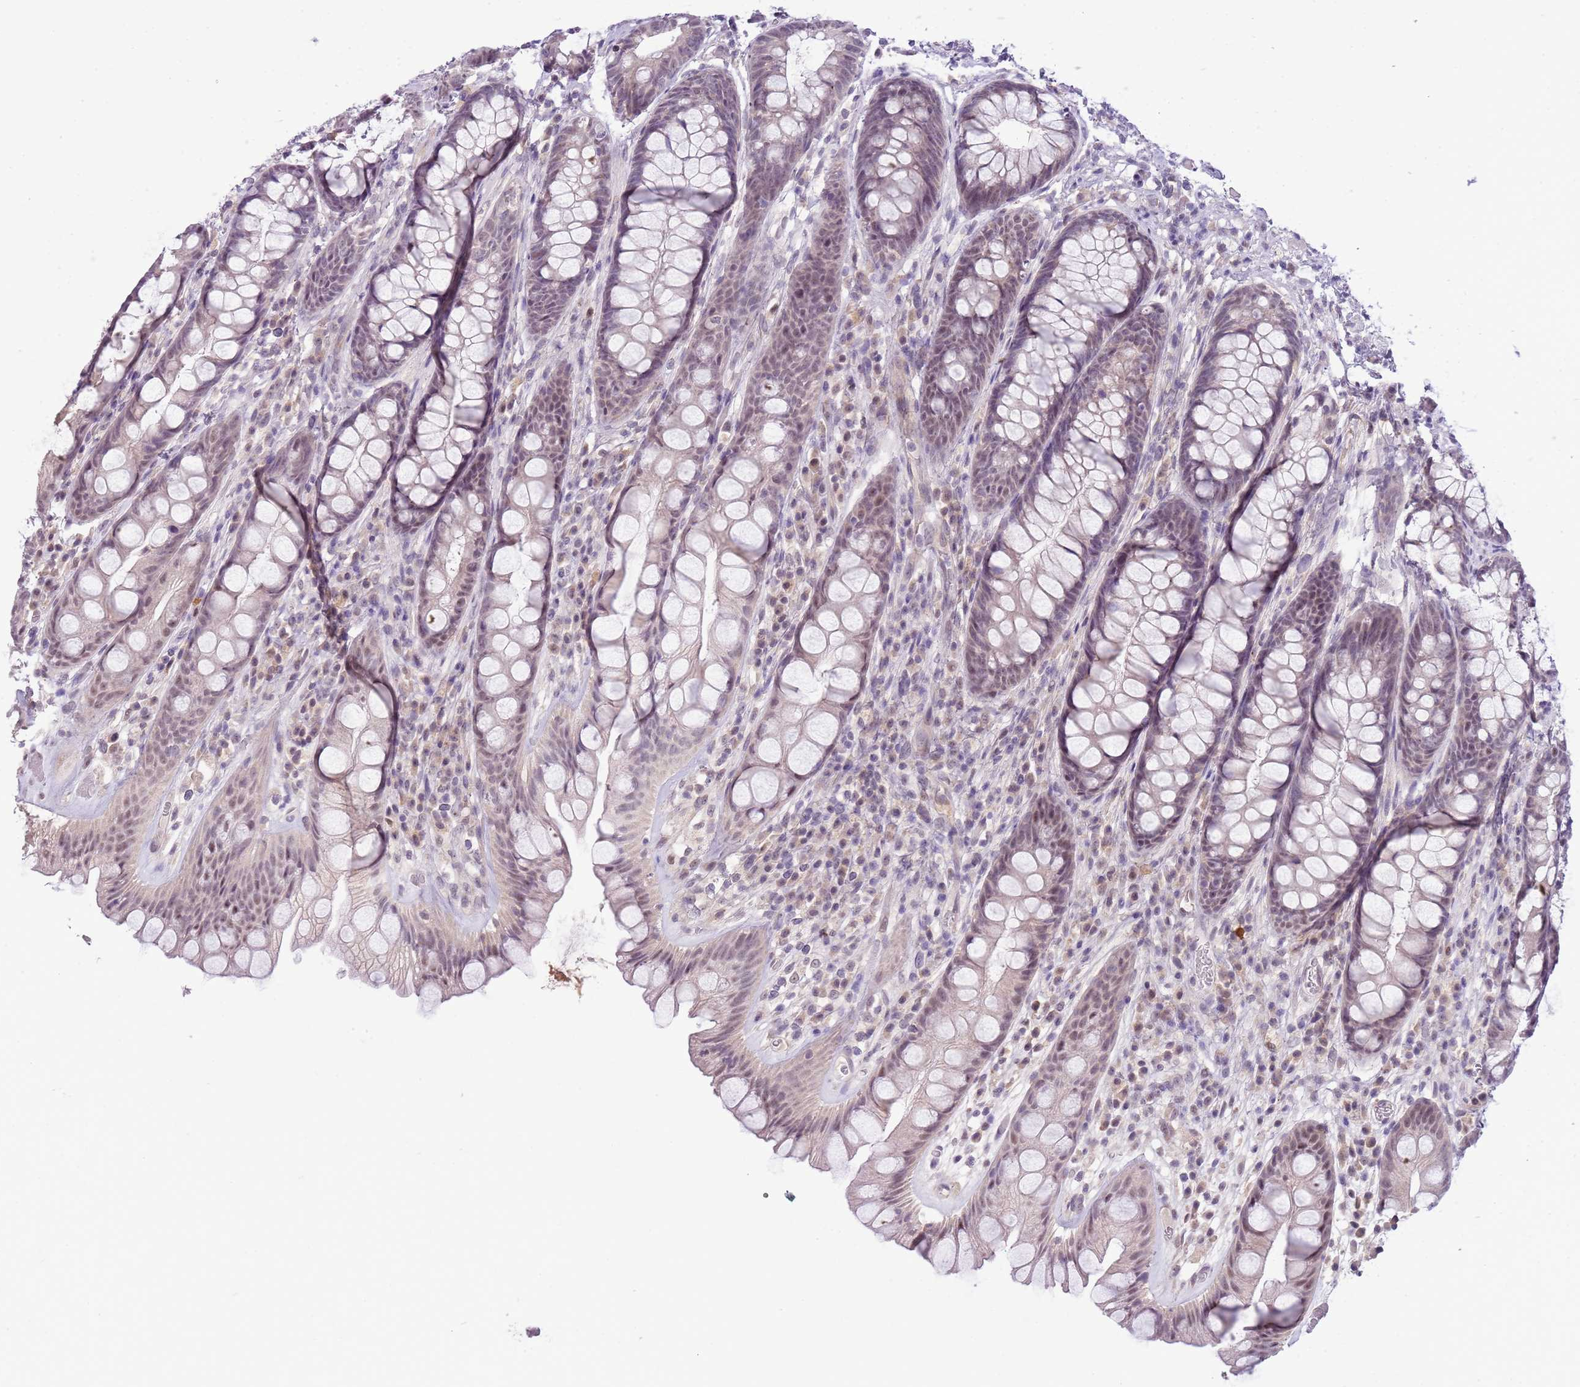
{"staining": {"intensity": "weak", "quantity": "<25%", "location": "nuclear"}, "tissue": "rectum", "cell_type": "Glandular cells", "image_type": "normal", "snomed": [{"axis": "morphology", "description": "Normal tissue, NOS"}, {"axis": "topography", "description": "Rectum"}], "caption": "This micrograph is of benign rectum stained with immunohistochemistry (IHC) to label a protein in brown with the nuclei are counter-stained blue. There is no expression in glandular cells. Brightfield microscopy of immunohistochemistry stained with DAB (3,3'-diaminobenzidine) (brown) and hematoxylin (blue), captured at high magnification.", "gene": "FAM120C", "patient": {"sex": "male", "age": 74}}